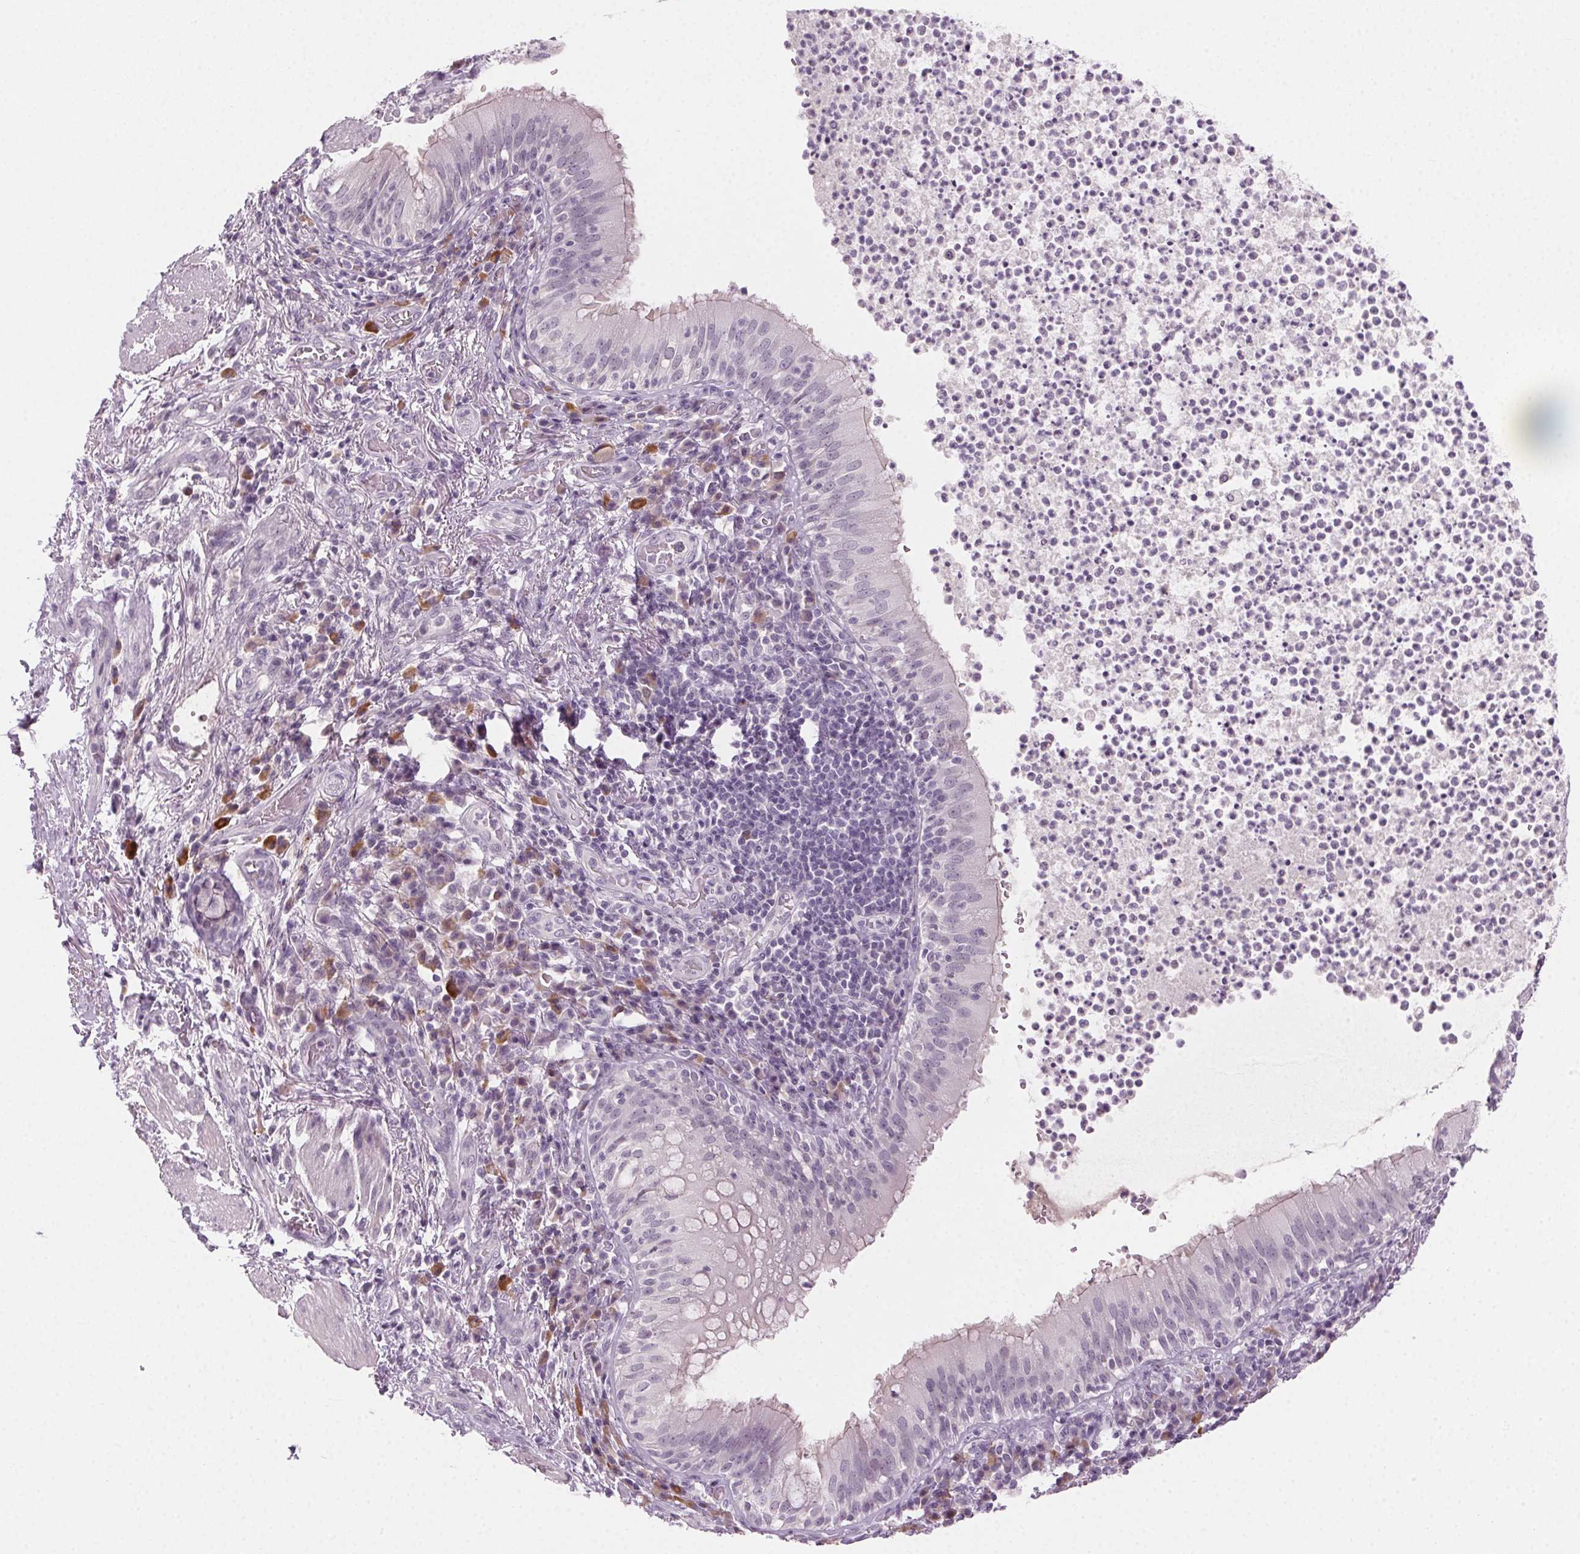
{"staining": {"intensity": "negative", "quantity": "none", "location": "none"}, "tissue": "bronchus", "cell_type": "Respiratory epithelial cells", "image_type": "normal", "snomed": [{"axis": "morphology", "description": "Normal tissue, NOS"}, {"axis": "topography", "description": "Lymph node"}, {"axis": "topography", "description": "Bronchus"}], "caption": "This is an immunohistochemistry photomicrograph of normal bronchus. There is no expression in respiratory epithelial cells.", "gene": "HSF5", "patient": {"sex": "male", "age": 56}}